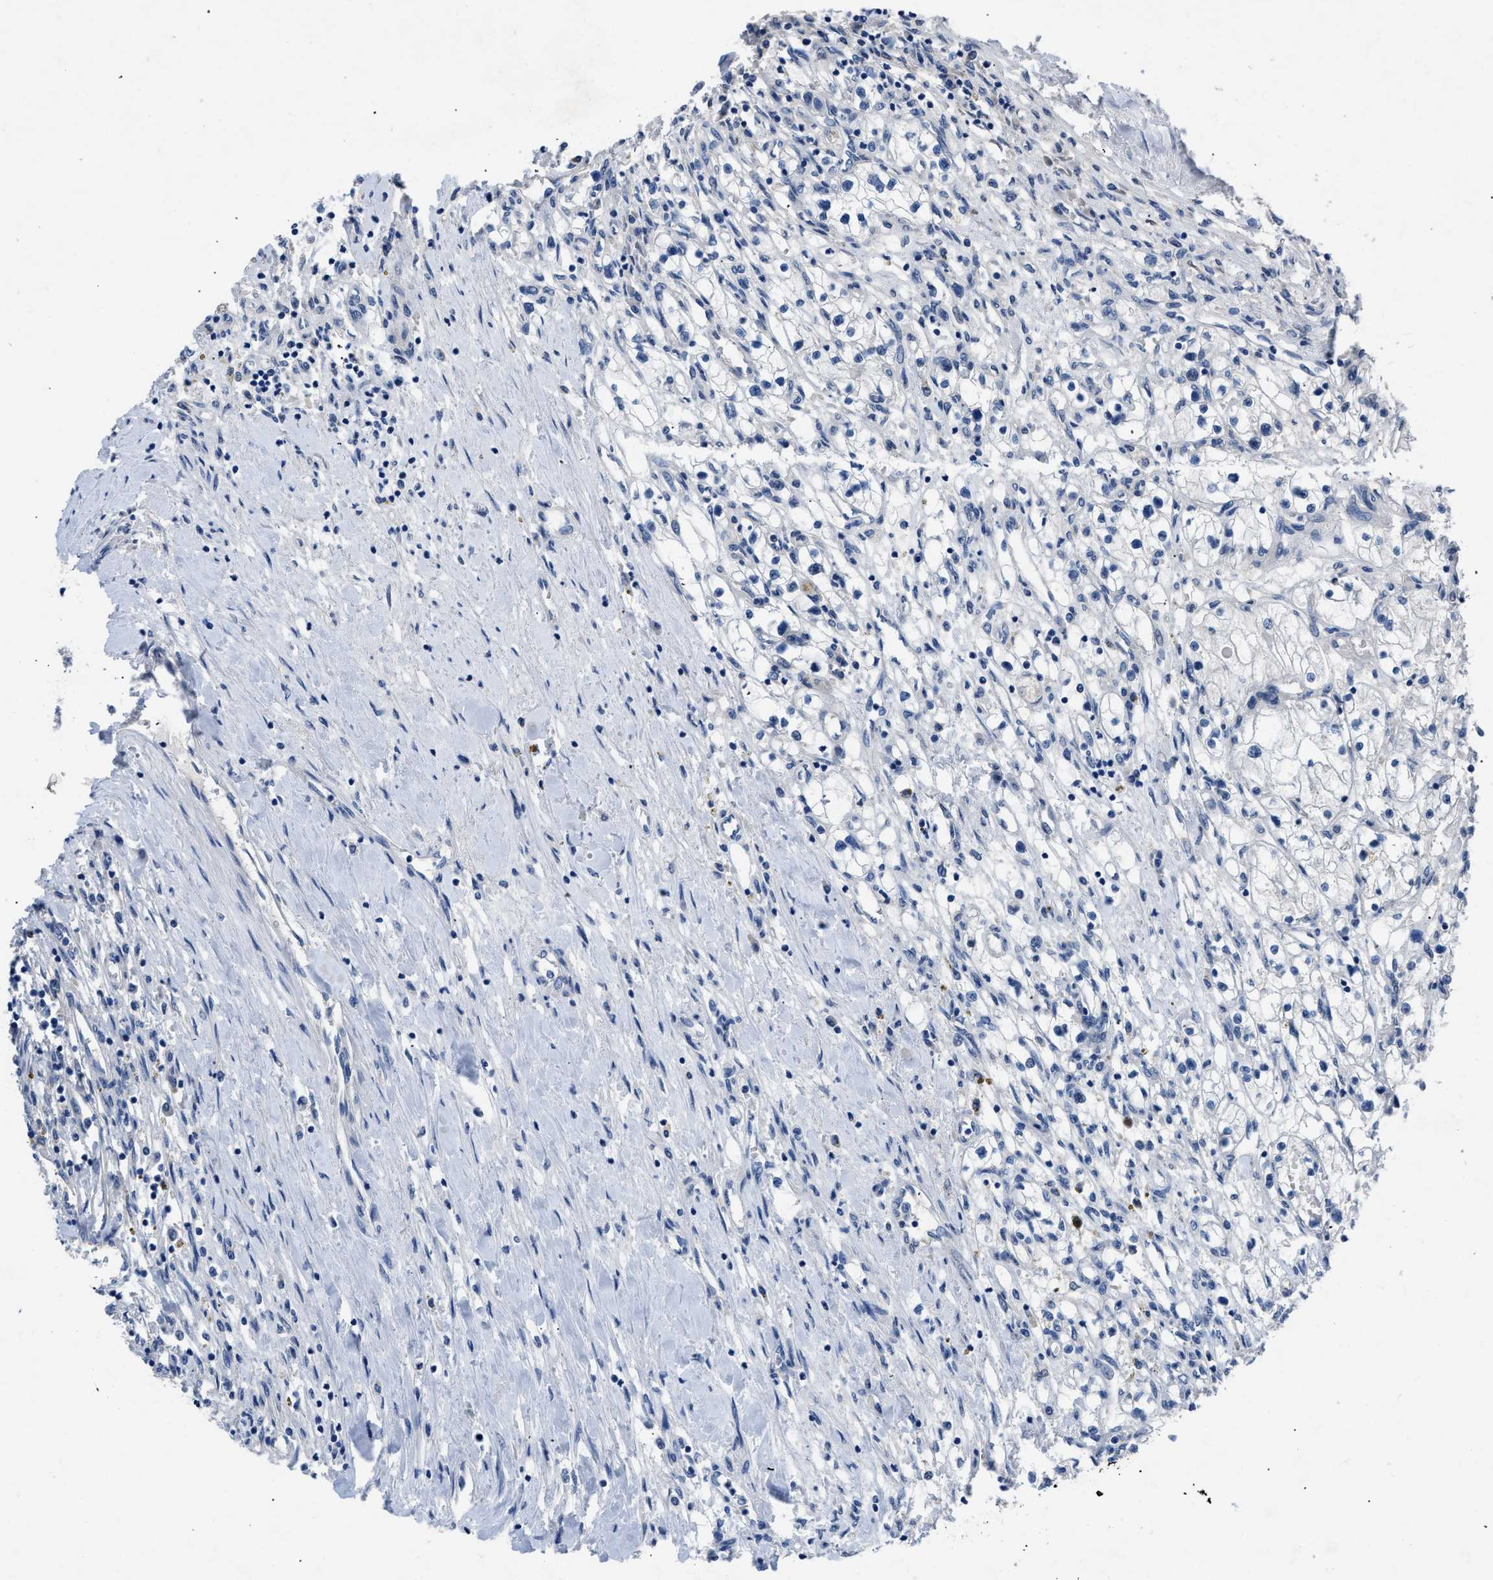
{"staining": {"intensity": "negative", "quantity": "none", "location": "none"}, "tissue": "renal cancer", "cell_type": "Tumor cells", "image_type": "cancer", "snomed": [{"axis": "morphology", "description": "Adenocarcinoma, NOS"}, {"axis": "topography", "description": "Kidney"}], "caption": "Protein analysis of renal cancer reveals no significant expression in tumor cells. (DAB (3,3'-diaminobenzidine) immunohistochemistry (IHC) visualized using brightfield microscopy, high magnification).", "gene": "RBP1", "patient": {"sex": "male", "age": 68}}